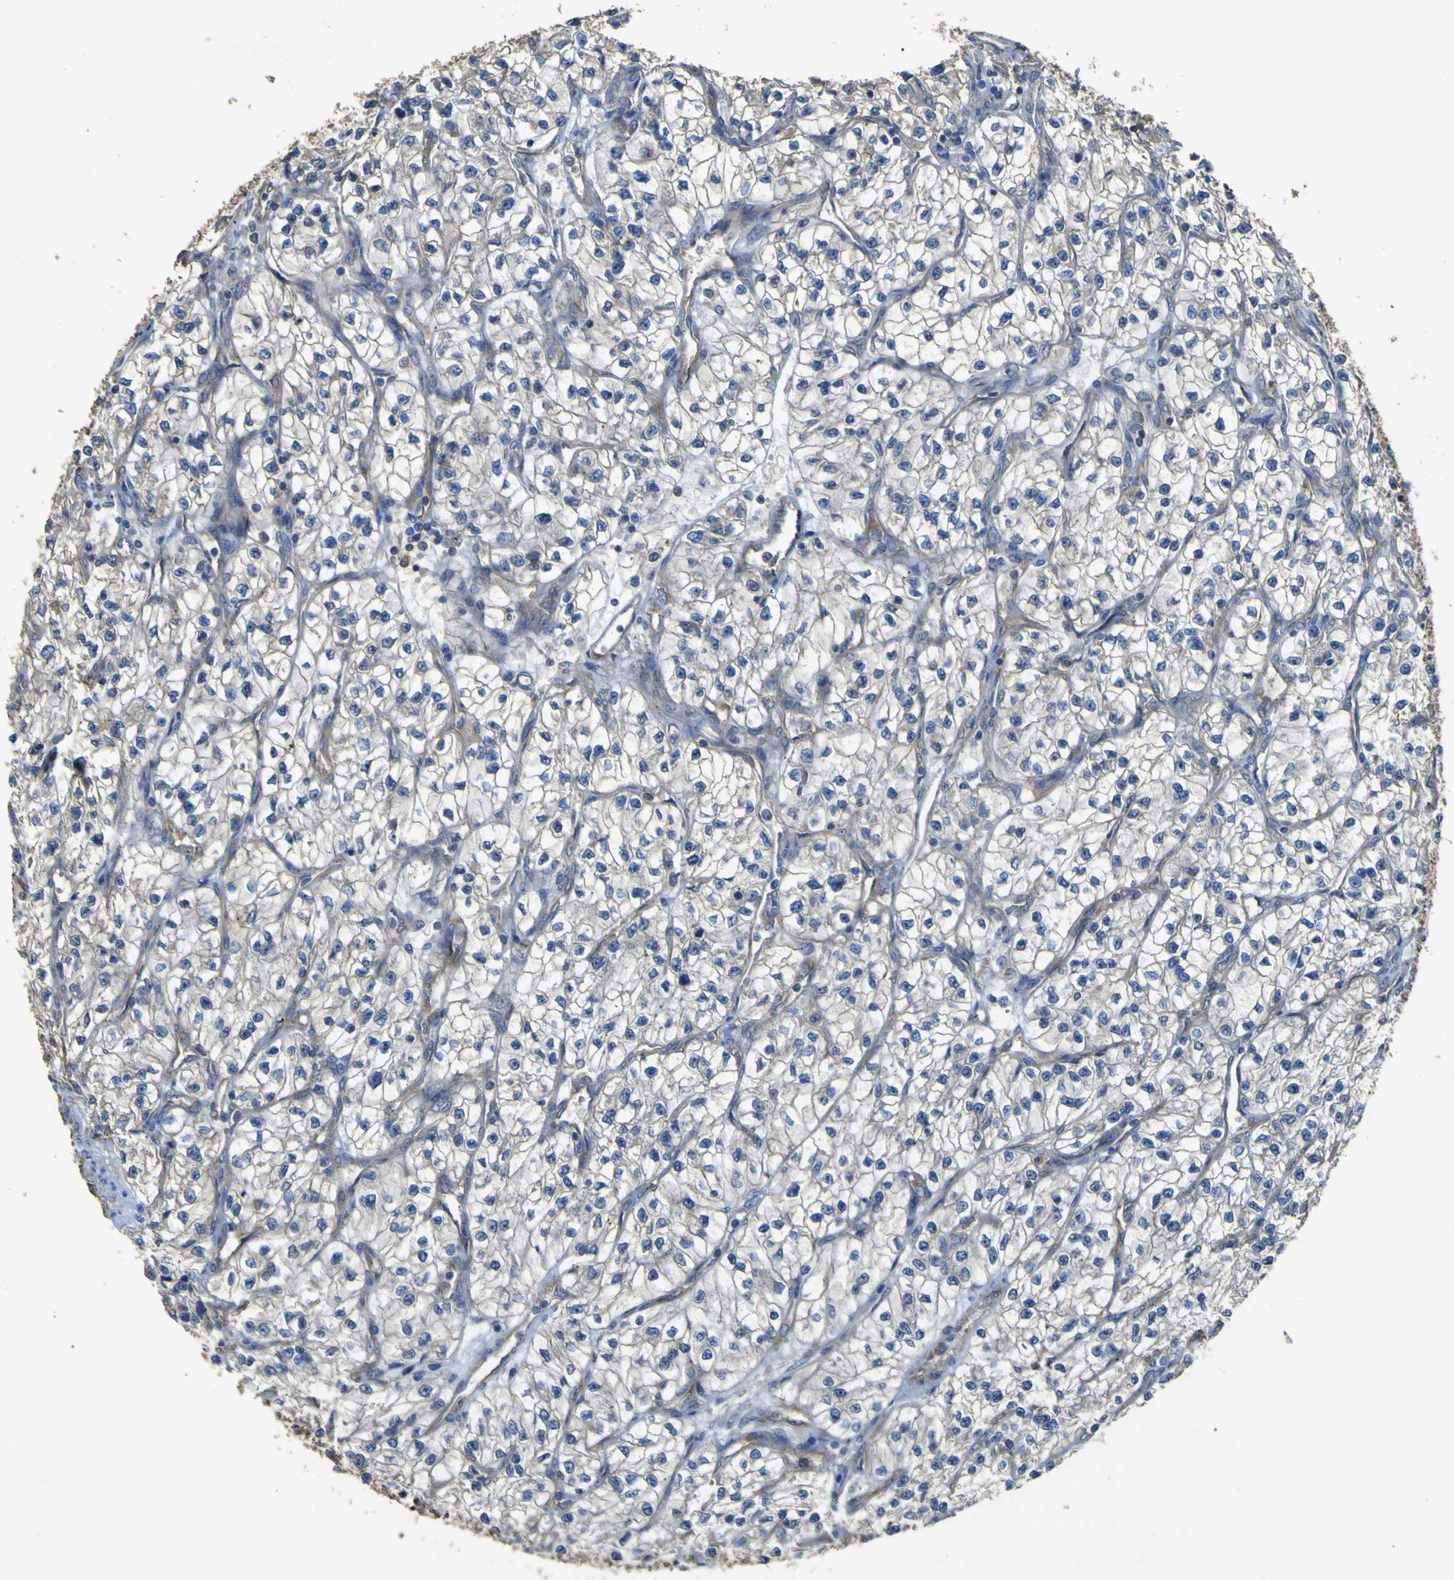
{"staining": {"intensity": "weak", "quantity": "<25%", "location": "cytoplasmic/membranous"}, "tissue": "renal cancer", "cell_type": "Tumor cells", "image_type": "cancer", "snomed": [{"axis": "morphology", "description": "Adenocarcinoma, NOS"}, {"axis": "topography", "description": "Kidney"}], "caption": "This is an immunohistochemistry (IHC) photomicrograph of renal cancer (adenocarcinoma). There is no expression in tumor cells.", "gene": "TNFSF15", "patient": {"sex": "female", "age": 57}}